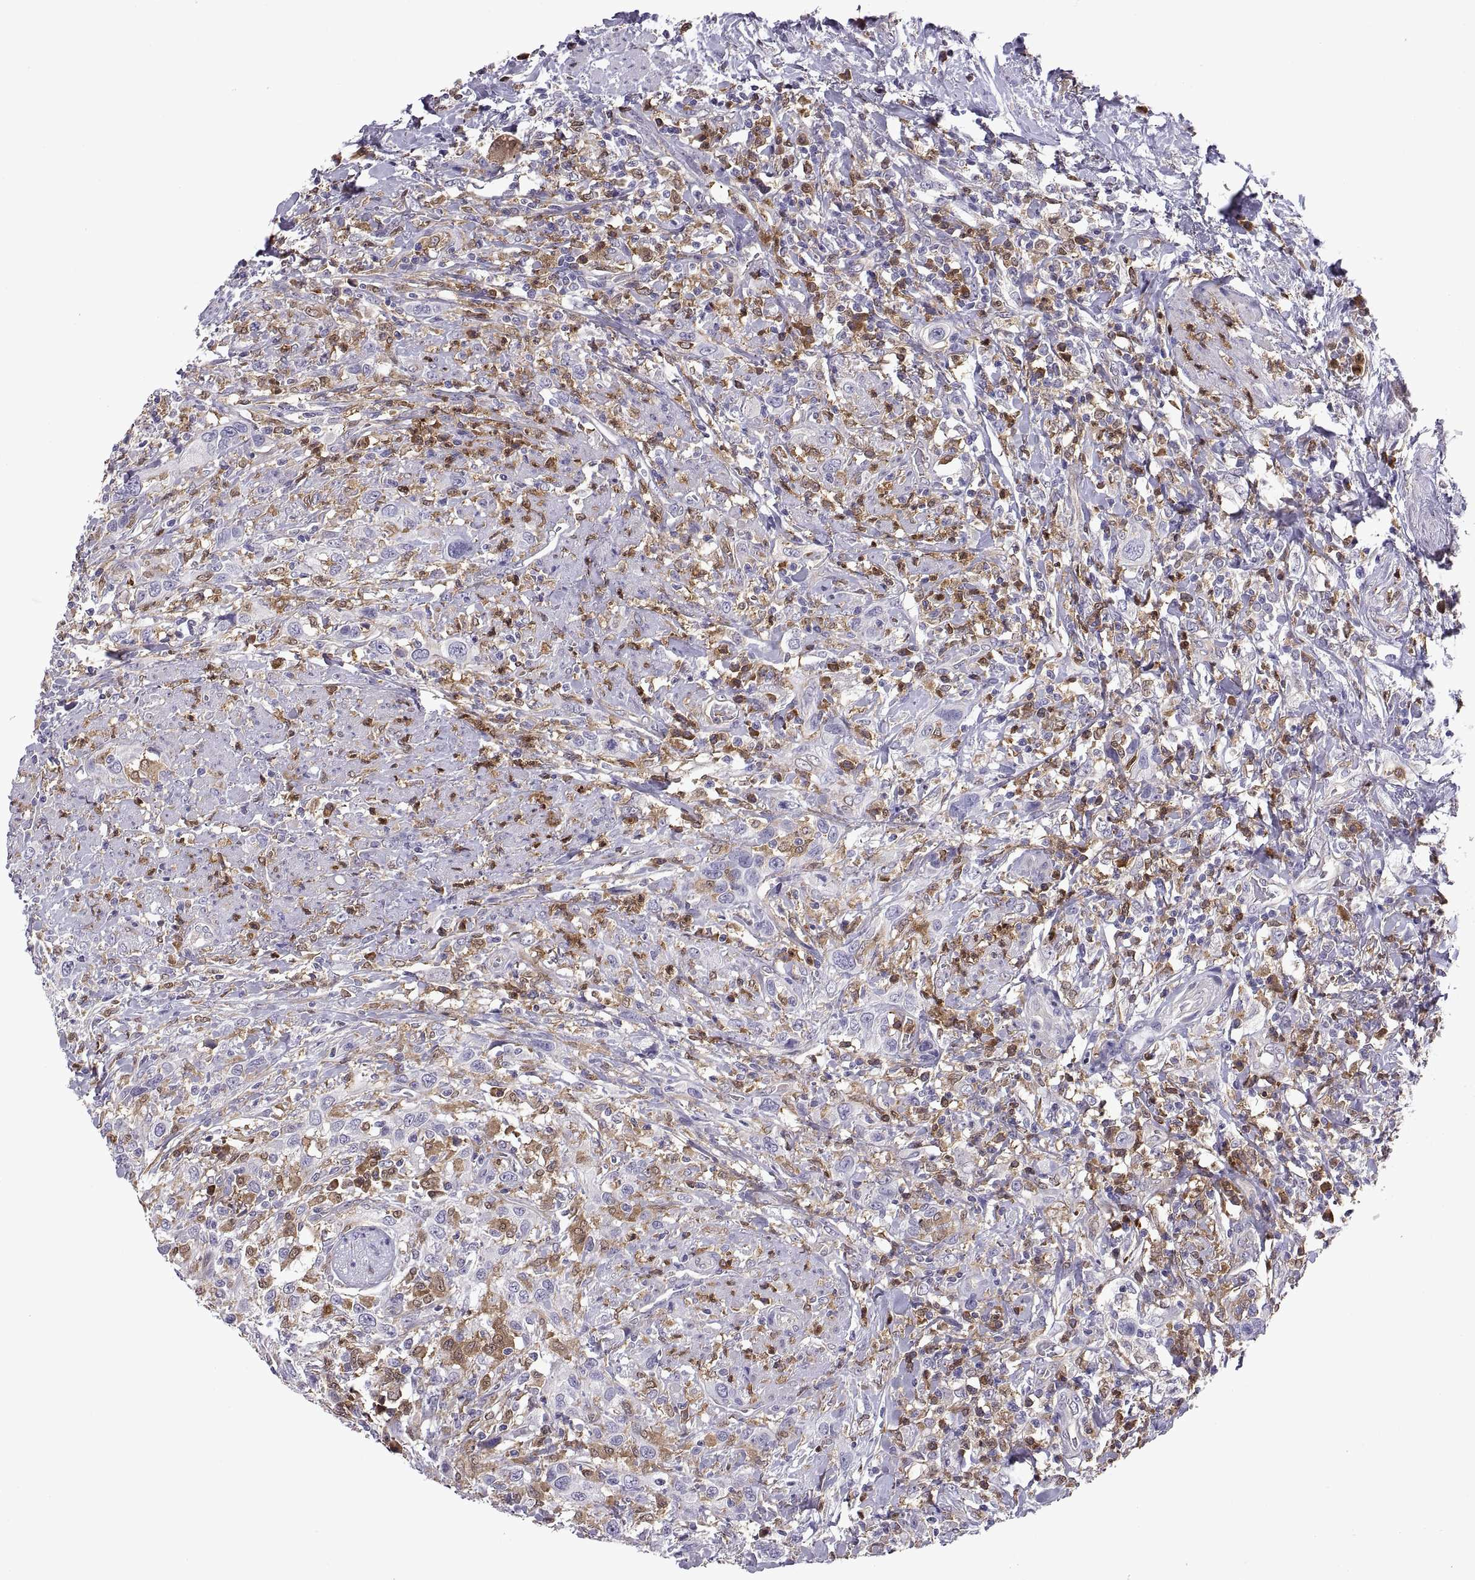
{"staining": {"intensity": "negative", "quantity": "none", "location": "none"}, "tissue": "urothelial cancer", "cell_type": "Tumor cells", "image_type": "cancer", "snomed": [{"axis": "morphology", "description": "Urothelial carcinoma, NOS"}, {"axis": "morphology", "description": "Urothelial carcinoma, High grade"}, {"axis": "topography", "description": "Urinary bladder"}], "caption": "Tumor cells are negative for brown protein staining in urothelial cancer. The staining is performed using DAB (3,3'-diaminobenzidine) brown chromogen with nuclei counter-stained in using hematoxylin.", "gene": "DOK3", "patient": {"sex": "female", "age": 64}}